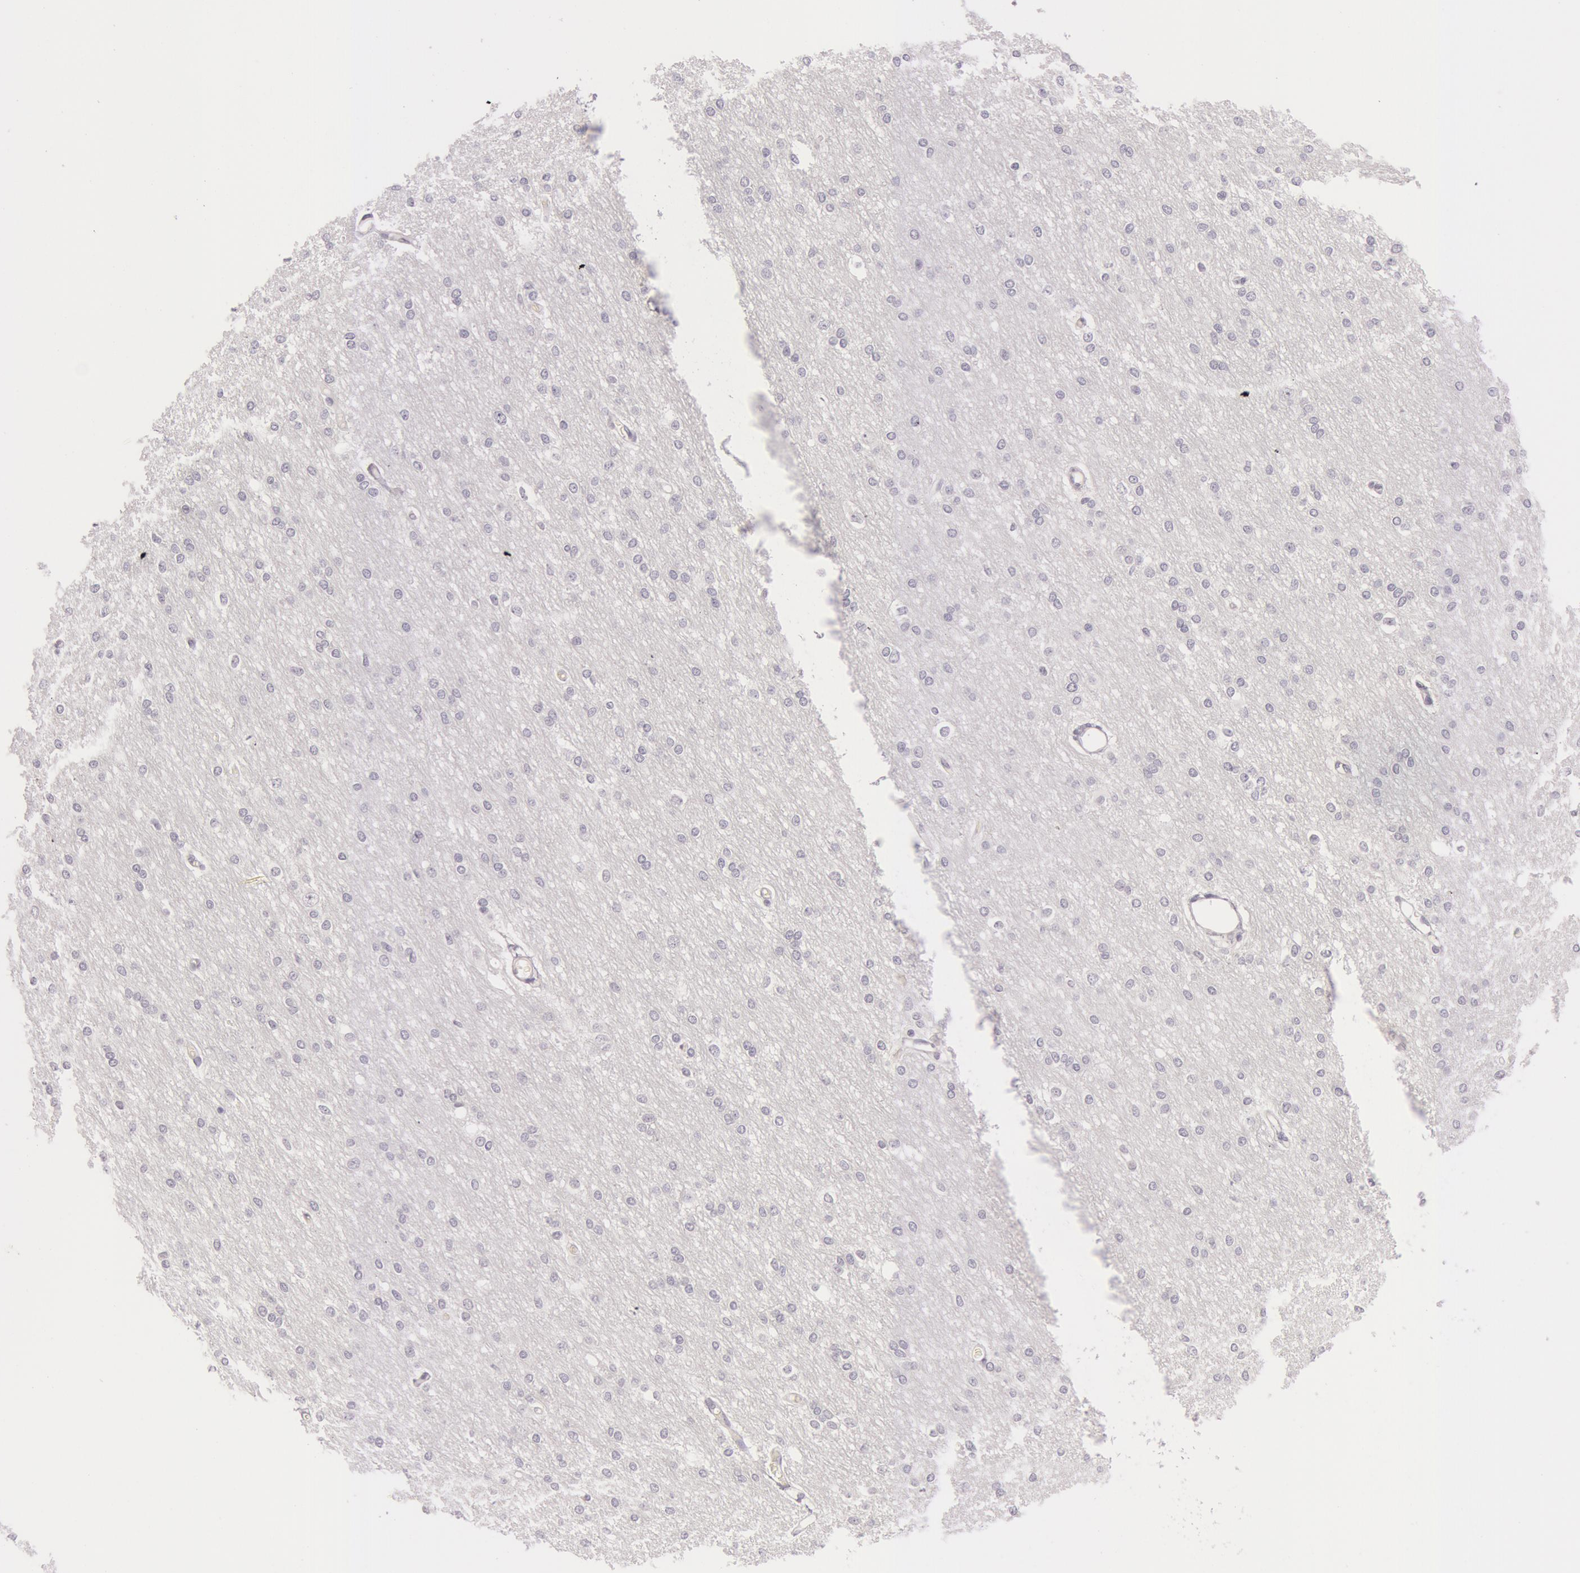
{"staining": {"intensity": "negative", "quantity": "none", "location": "none"}, "tissue": "cerebral cortex", "cell_type": "Endothelial cells", "image_type": "normal", "snomed": [{"axis": "morphology", "description": "Normal tissue, NOS"}, {"axis": "morphology", "description": "Inflammation, NOS"}, {"axis": "topography", "description": "Cerebral cortex"}], "caption": "Endothelial cells show no significant staining in unremarkable cerebral cortex. (DAB IHC with hematoxylin counter stain).", "gene": "RBMY1A1", "patient": {"sex": "male", "age": 6}}